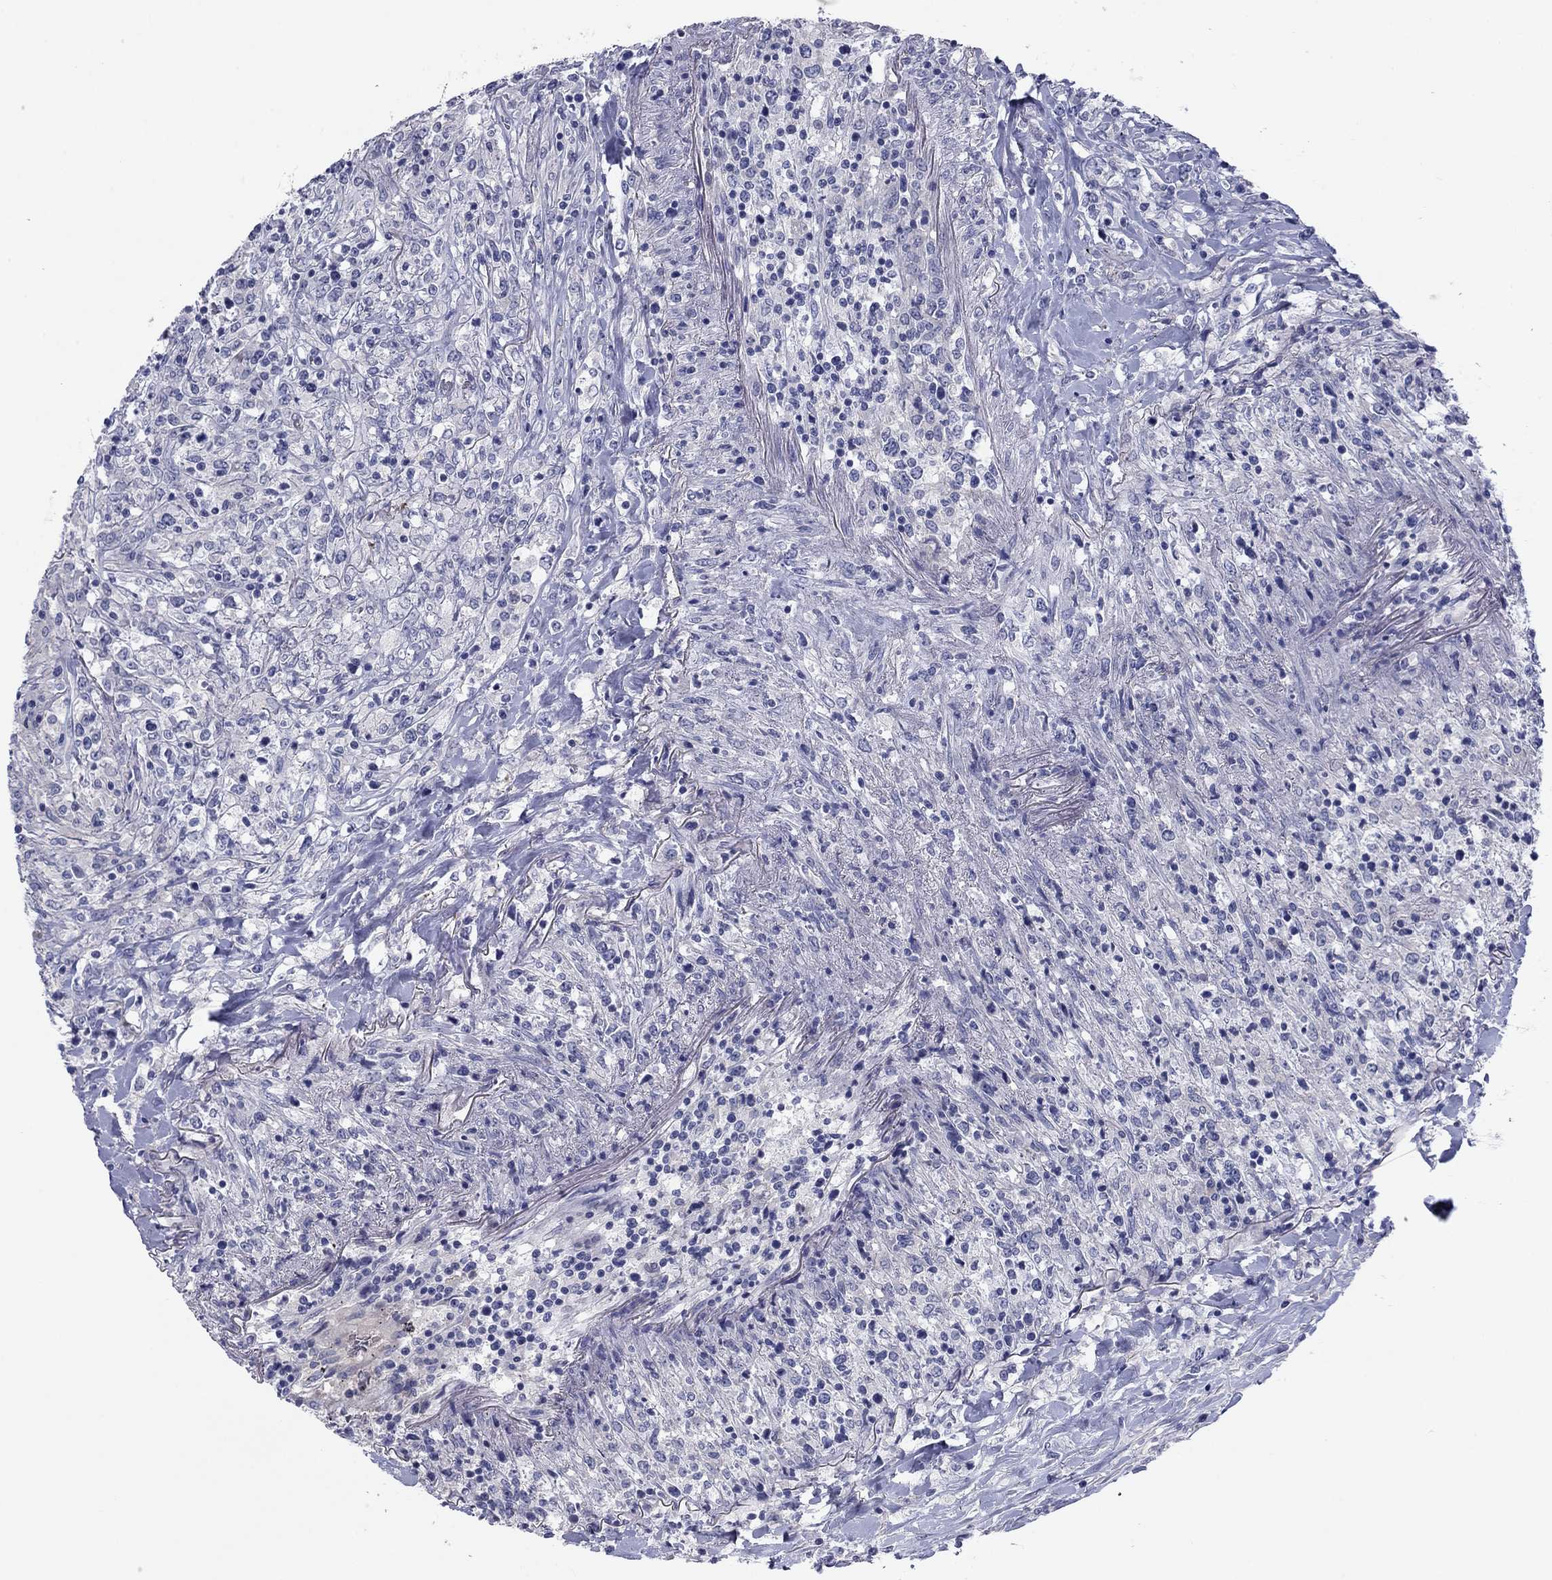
{"staining": {"intensity": "negative", "quantity": "none", "location": "none"}, "tissue": "lymphoma", "cell_type": "Tumor cells", "image_type": "cancer", "snomed": [{"axis": "morphology", "description": "Malignant lymphoma, non-Hodgkin's type, High grade"}, {"axis": "topography", "description": "Lung"}], "caption": "A micrograph of human lymphoma is negative for staining in tumor cells.", "gene": "CNTNAP4", "patient": {"sex": "male", "age": 79}}